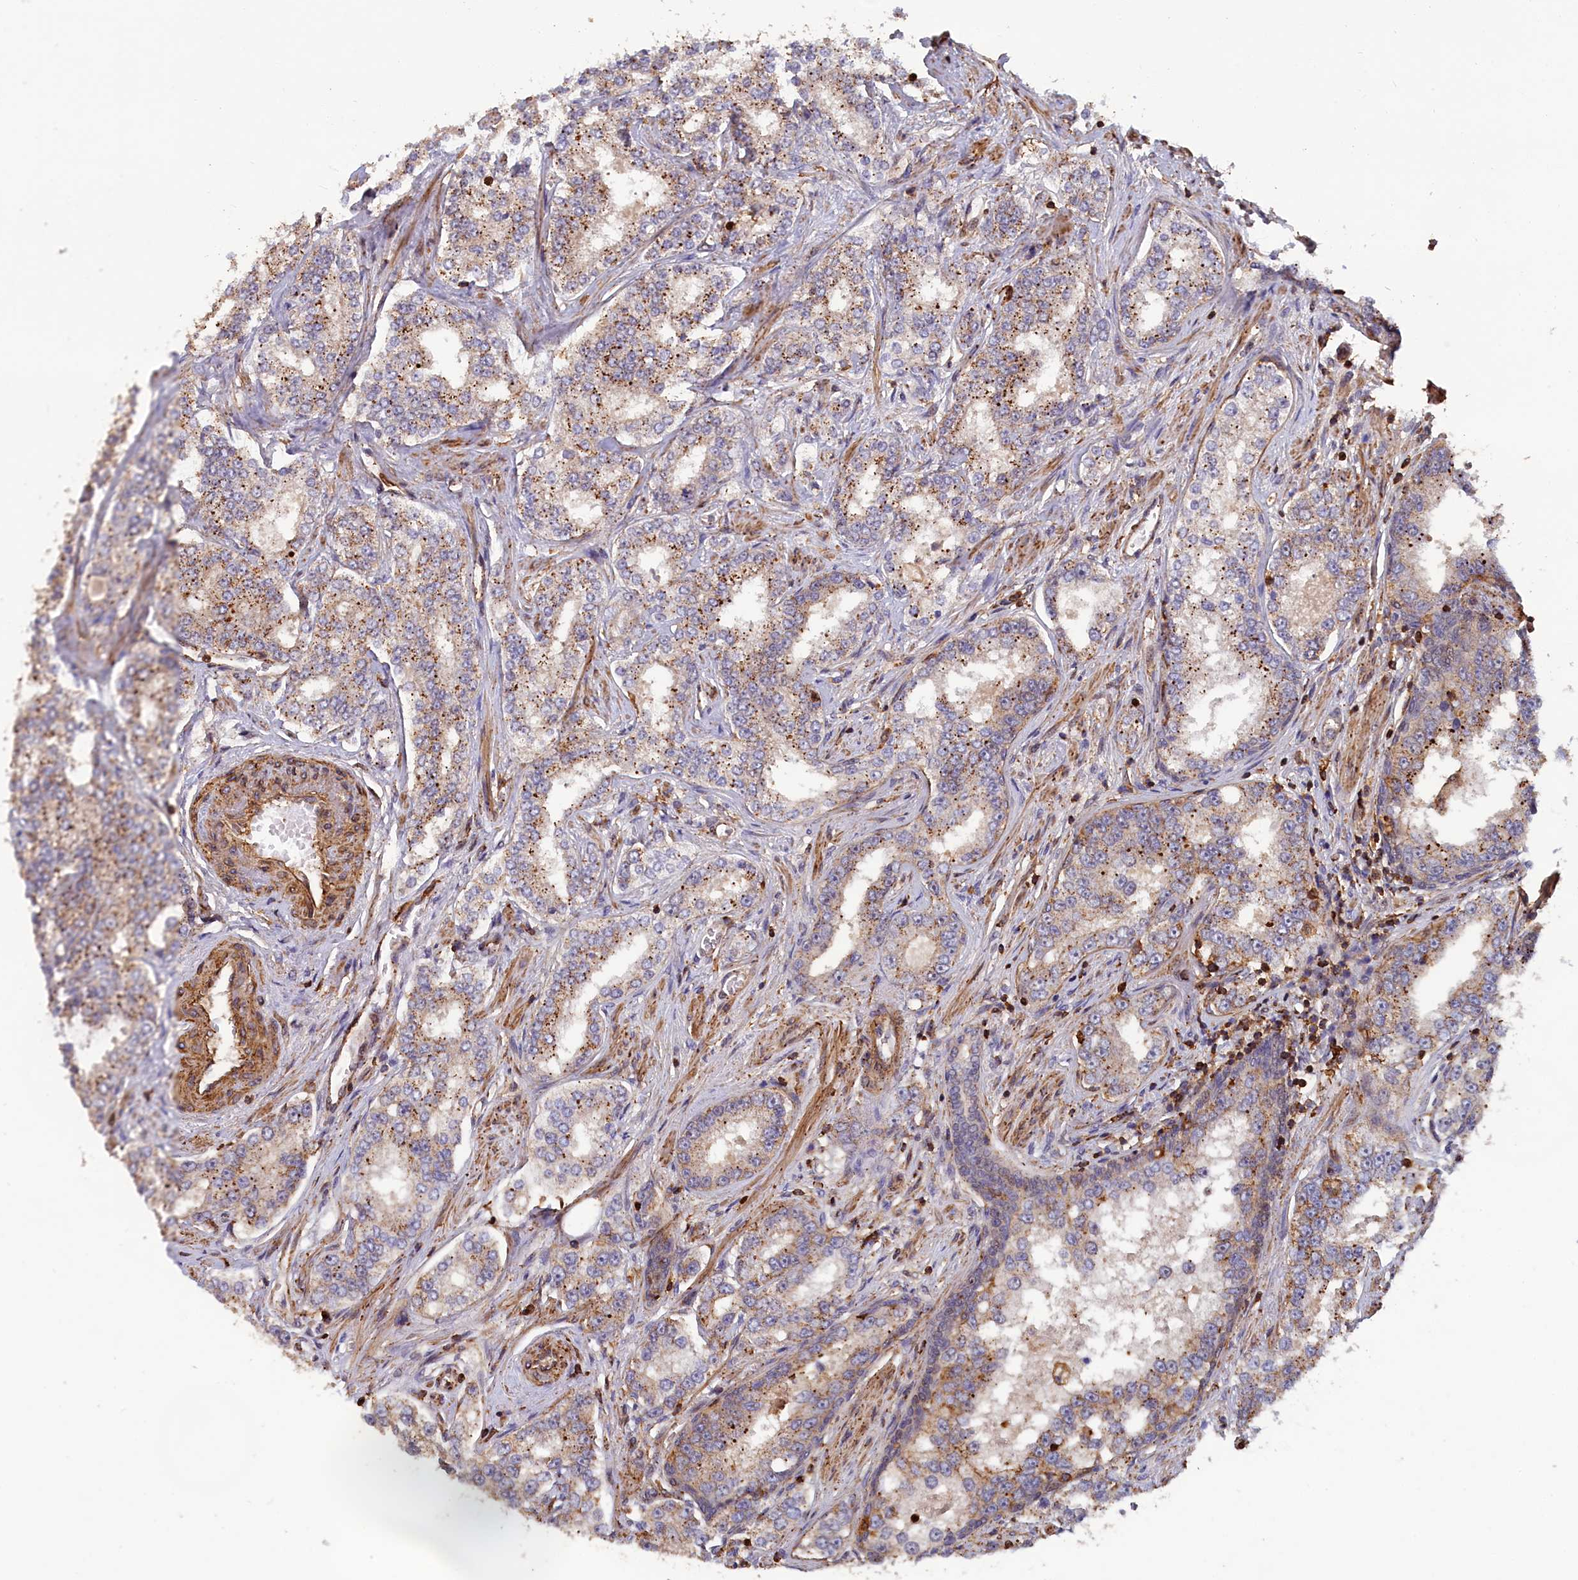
{"staining": {"intensity": "moderate", "quantity": "25%-75%", "location": "cytoplasmic/membranous"}, "tissue": "prostate cancer", "cell_type": "Tumor cells", "image_type": "cancer", "snomed": [{"axis": "morphology", "description": "Normal tissue, NOS"}, {"axis": "morphology", "description": "Adenocarcinoma, High grade"}, {"axis": "topography", "description": "Prostate"}], "caption": "Moderate cytoplasmic/membranous positivity for a protein is identified in about 25%-75% of tumor cells of adenocarcinoma (high-grade) (prostate) using immunohistochemistry (IHC).", "gene": "ANKRD27", "patient": {"sex": "male", "age": 83}}